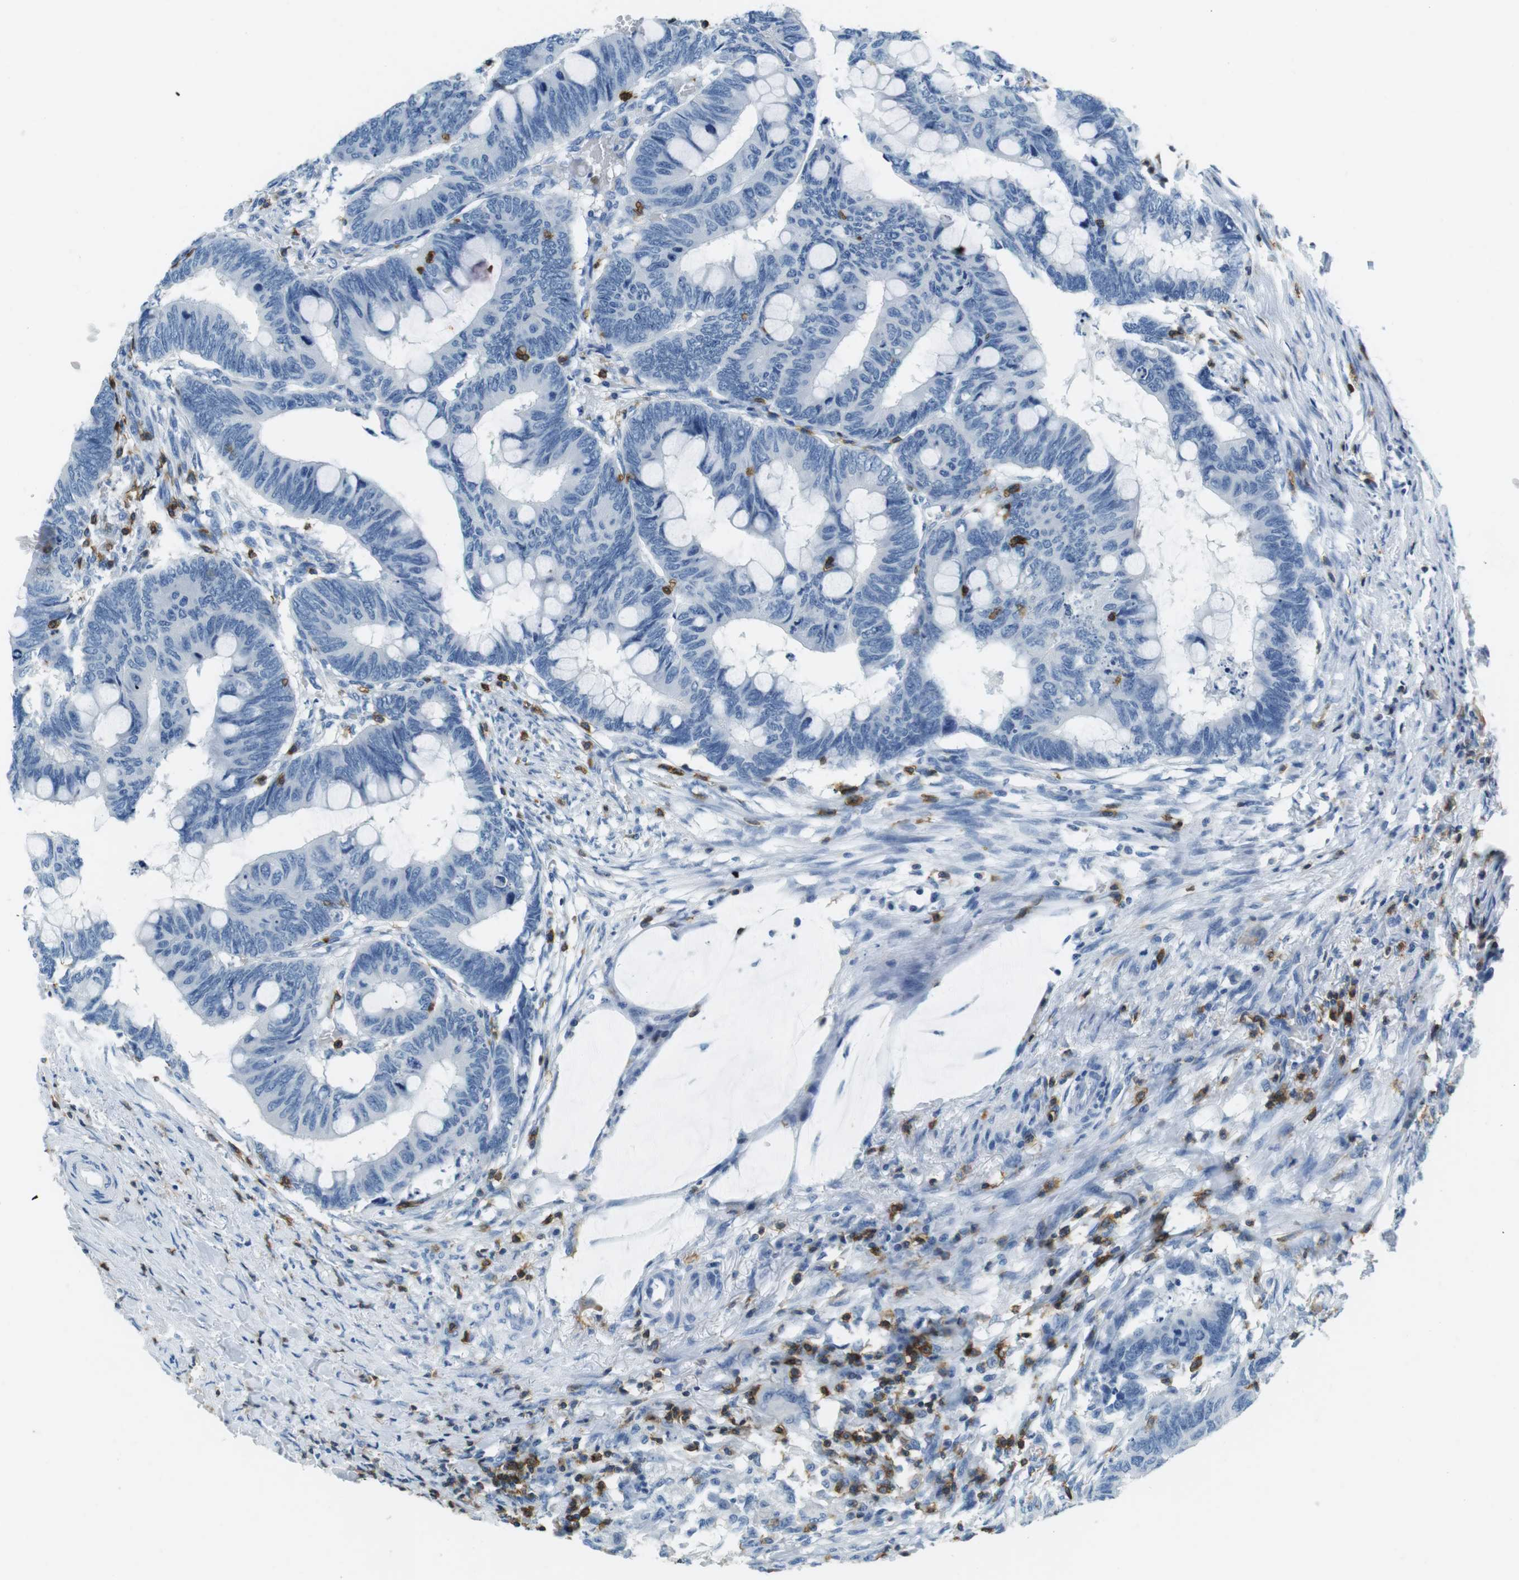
{"staining": {"intensity": "negative", "quantity": "none", "location": "none"}, "tissue": "colorectal cancer", "cell_type": "Tumor cells", "image_type": "cancer", "snomed": [{"axis": "morphology", "description": "Normal tissue, NOS"}, {"axis": "morphology", "description": "Adenocarcinoma, NOS"}, {"axis": "topography", "description": "Rectum"}, {"axis": "topography", "description": "Peripheral nerve tissue"}], "caption": "Image shows no significant protein staining in tumor cells of adenocarcinoma (colorectal).", "gene": "LAT", "patient": {"sex": "male", "age": 92}}